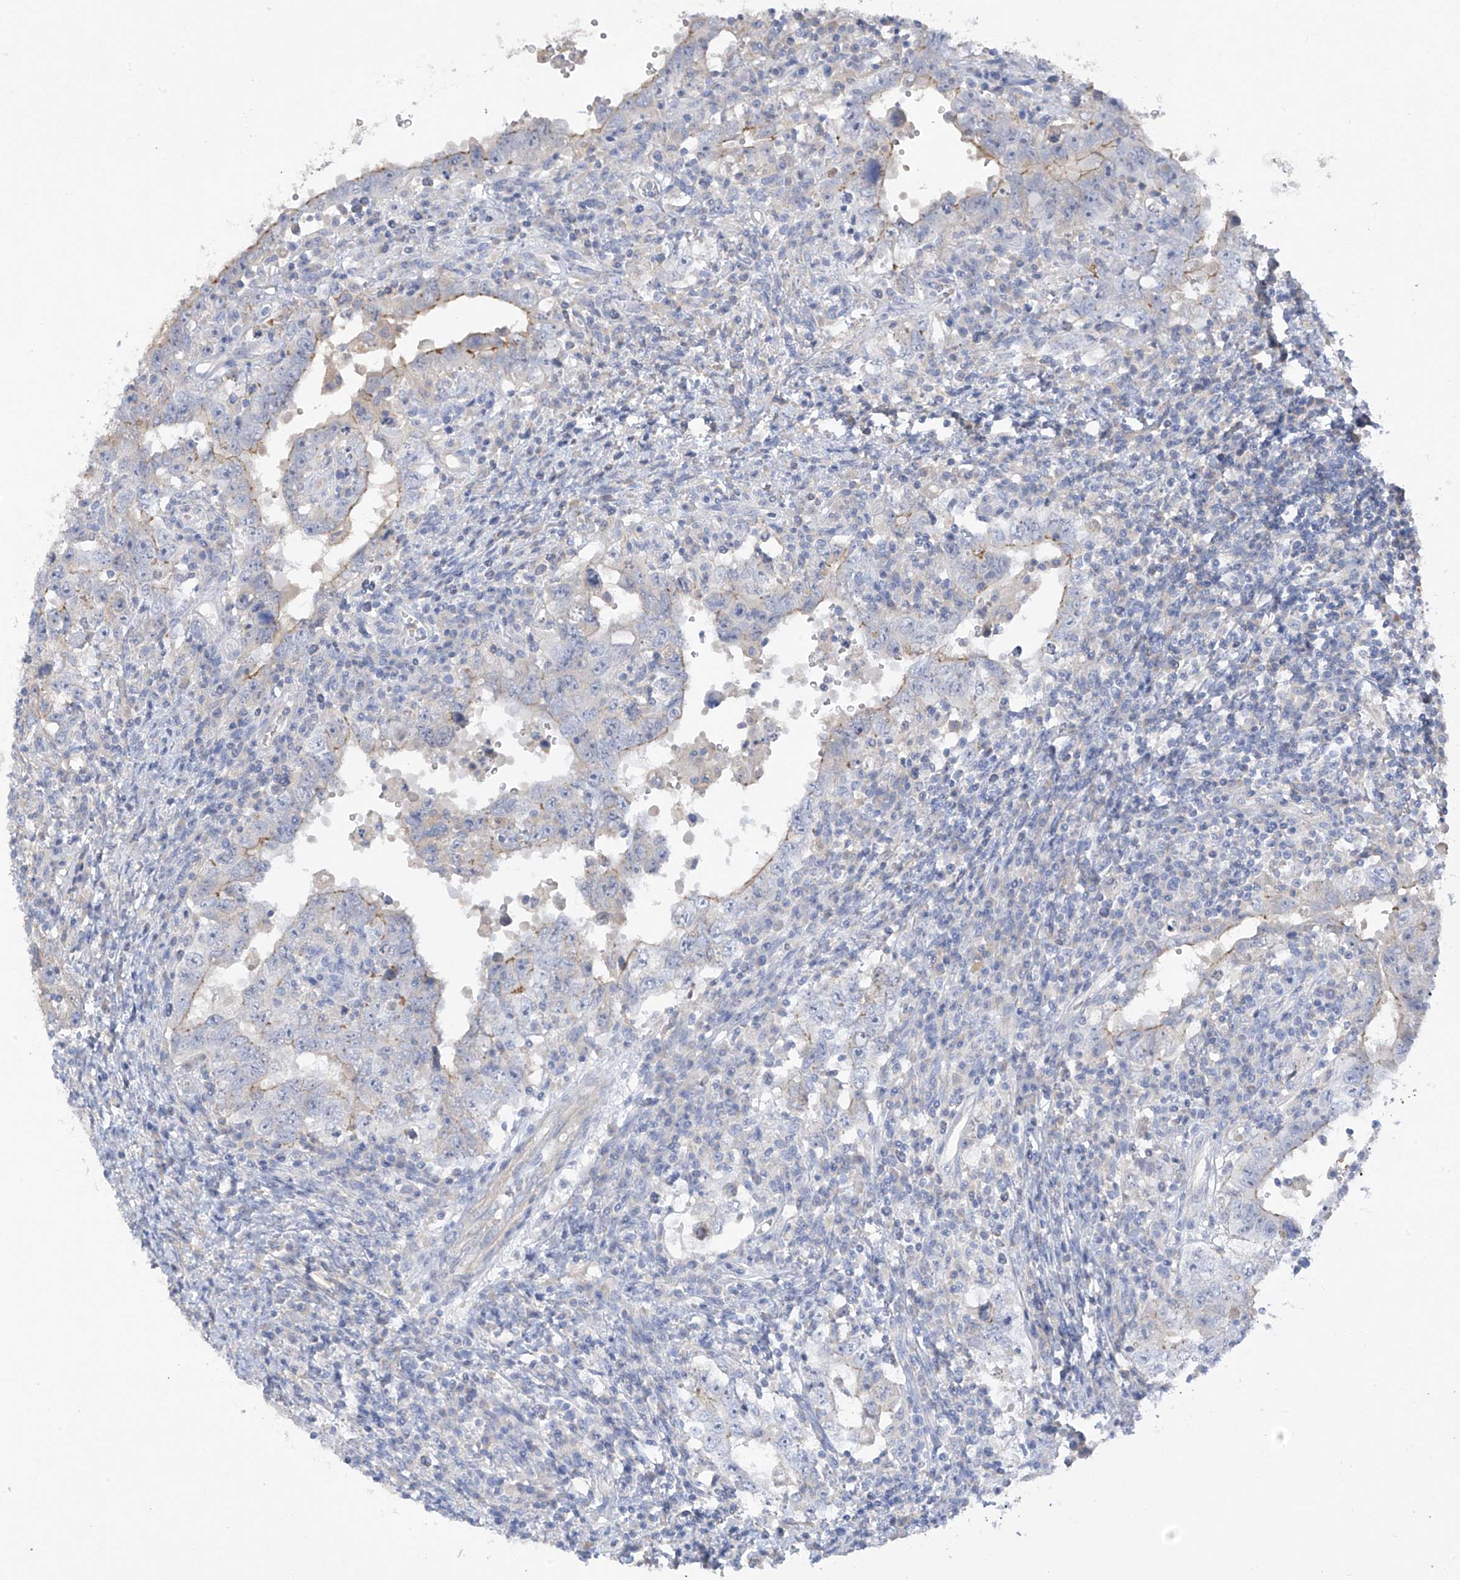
{"staining": {"intensity": "weak", "quantity": "<25%", "location": "cytoplasmic/membranous"}, "tissue": "testis cancer", "cell_type": "Tumor cells", "image_type": "cancer", "snomed": [{"axis": "morphology", "description": "Carcinoma, Embryonal, NOS"}, {"axis": "topography", "description": "Testis"}], "caption": "A histopathology image of human testis cancer is negative for staining in tumor cells.", "gene": "PRSS12", "patient": {"sex": "male", "age": 26}}